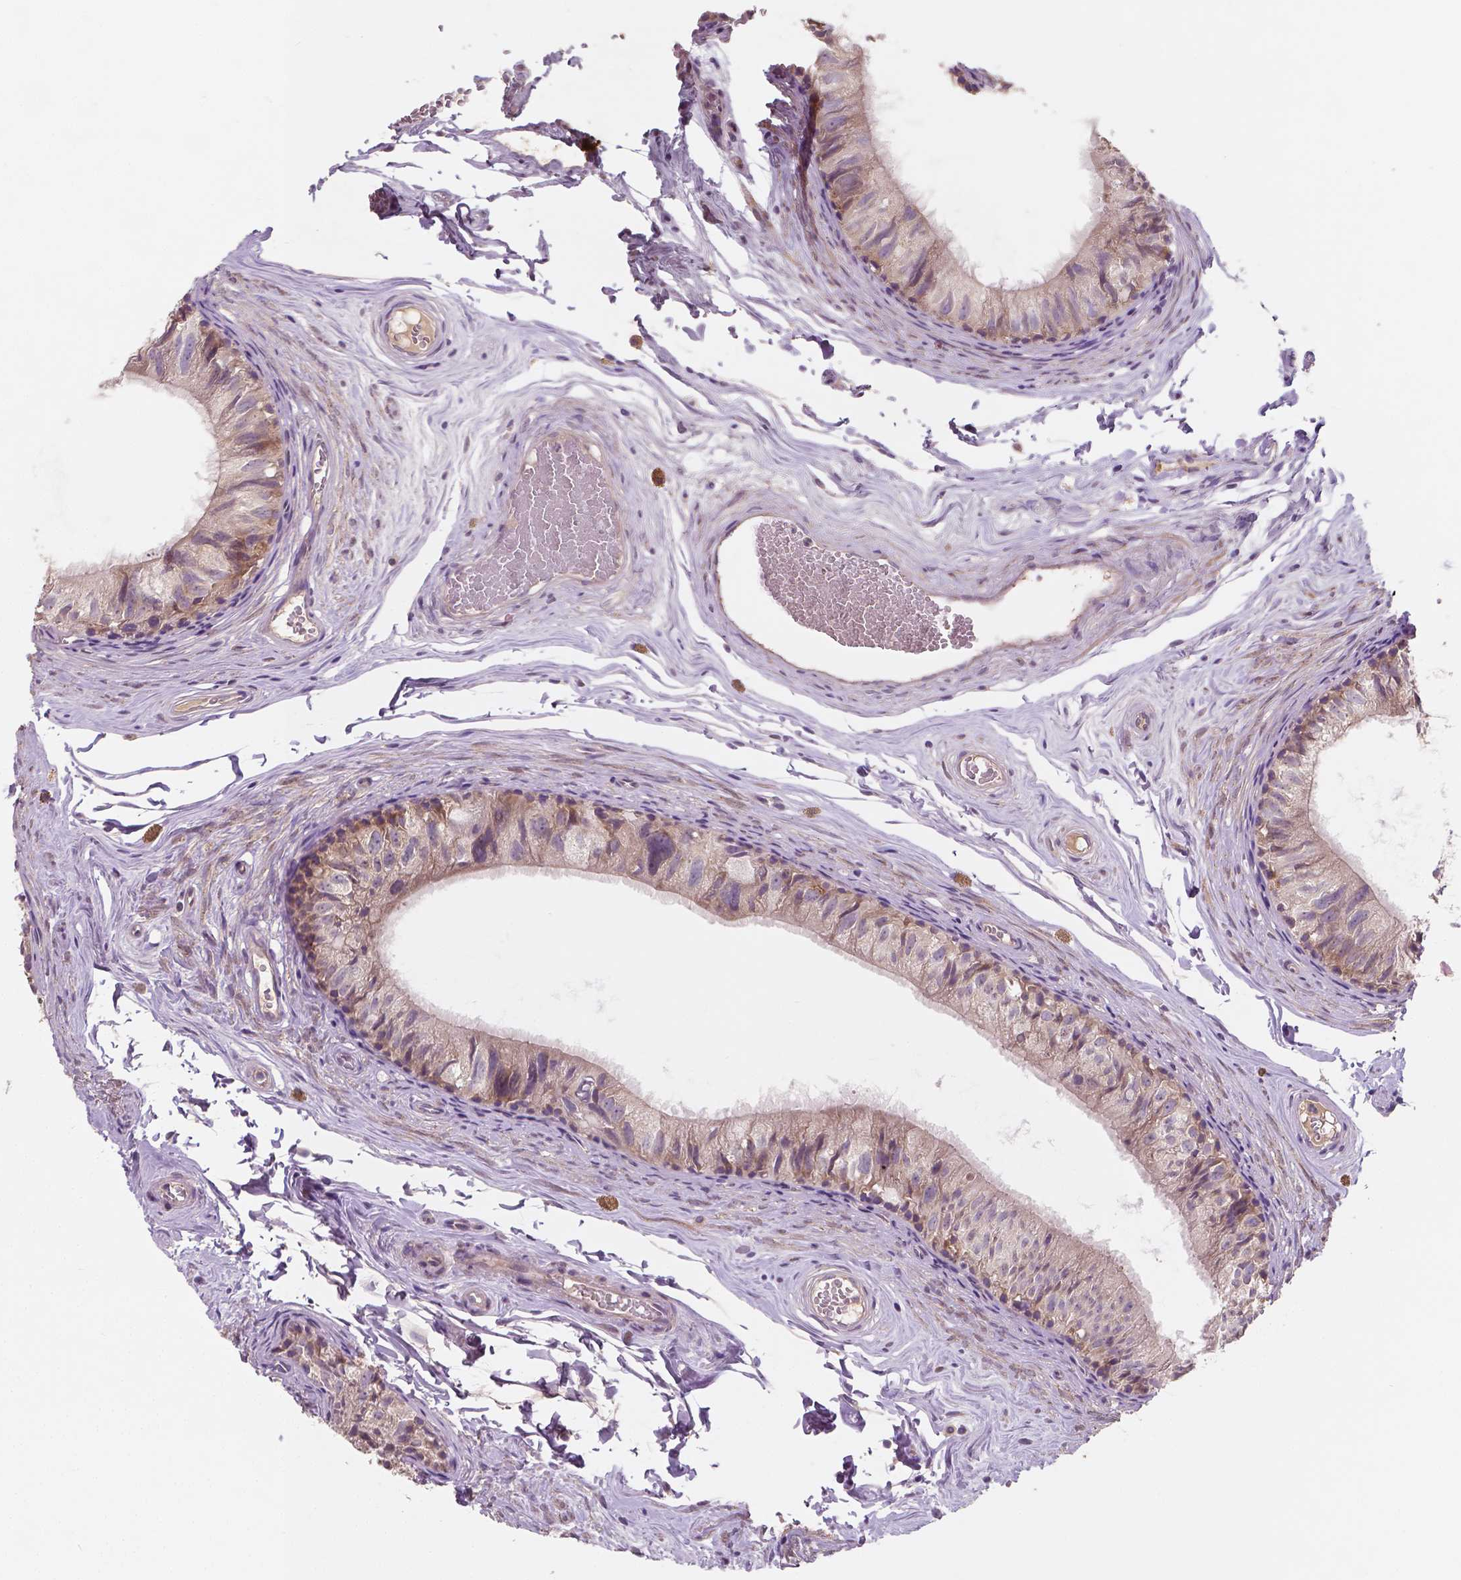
{"staining": {"intensity": "weak", "quantity": "<25%", "location": "cytoplasmic/membranous"}, "tissue": "epididymis", "cell_type": "Glandular cells", "image_type": "normal", "snomed": [{"axis": "morphology", "description": "Normal tissue, NOS"}, {"axis": "topography", "description": "Epididymis"}], "caption": "Benign epididymis was stained to show a protein in brown. There is no significant positivity in glandular cells. The staining was performed using DAB to visualize the protein expression in brown, while the nuclei were stained in blue with hematoxylin (Magnification: 20x).", "gene": "LSM14B", "patient": {"sex": "male", "age": 45}}